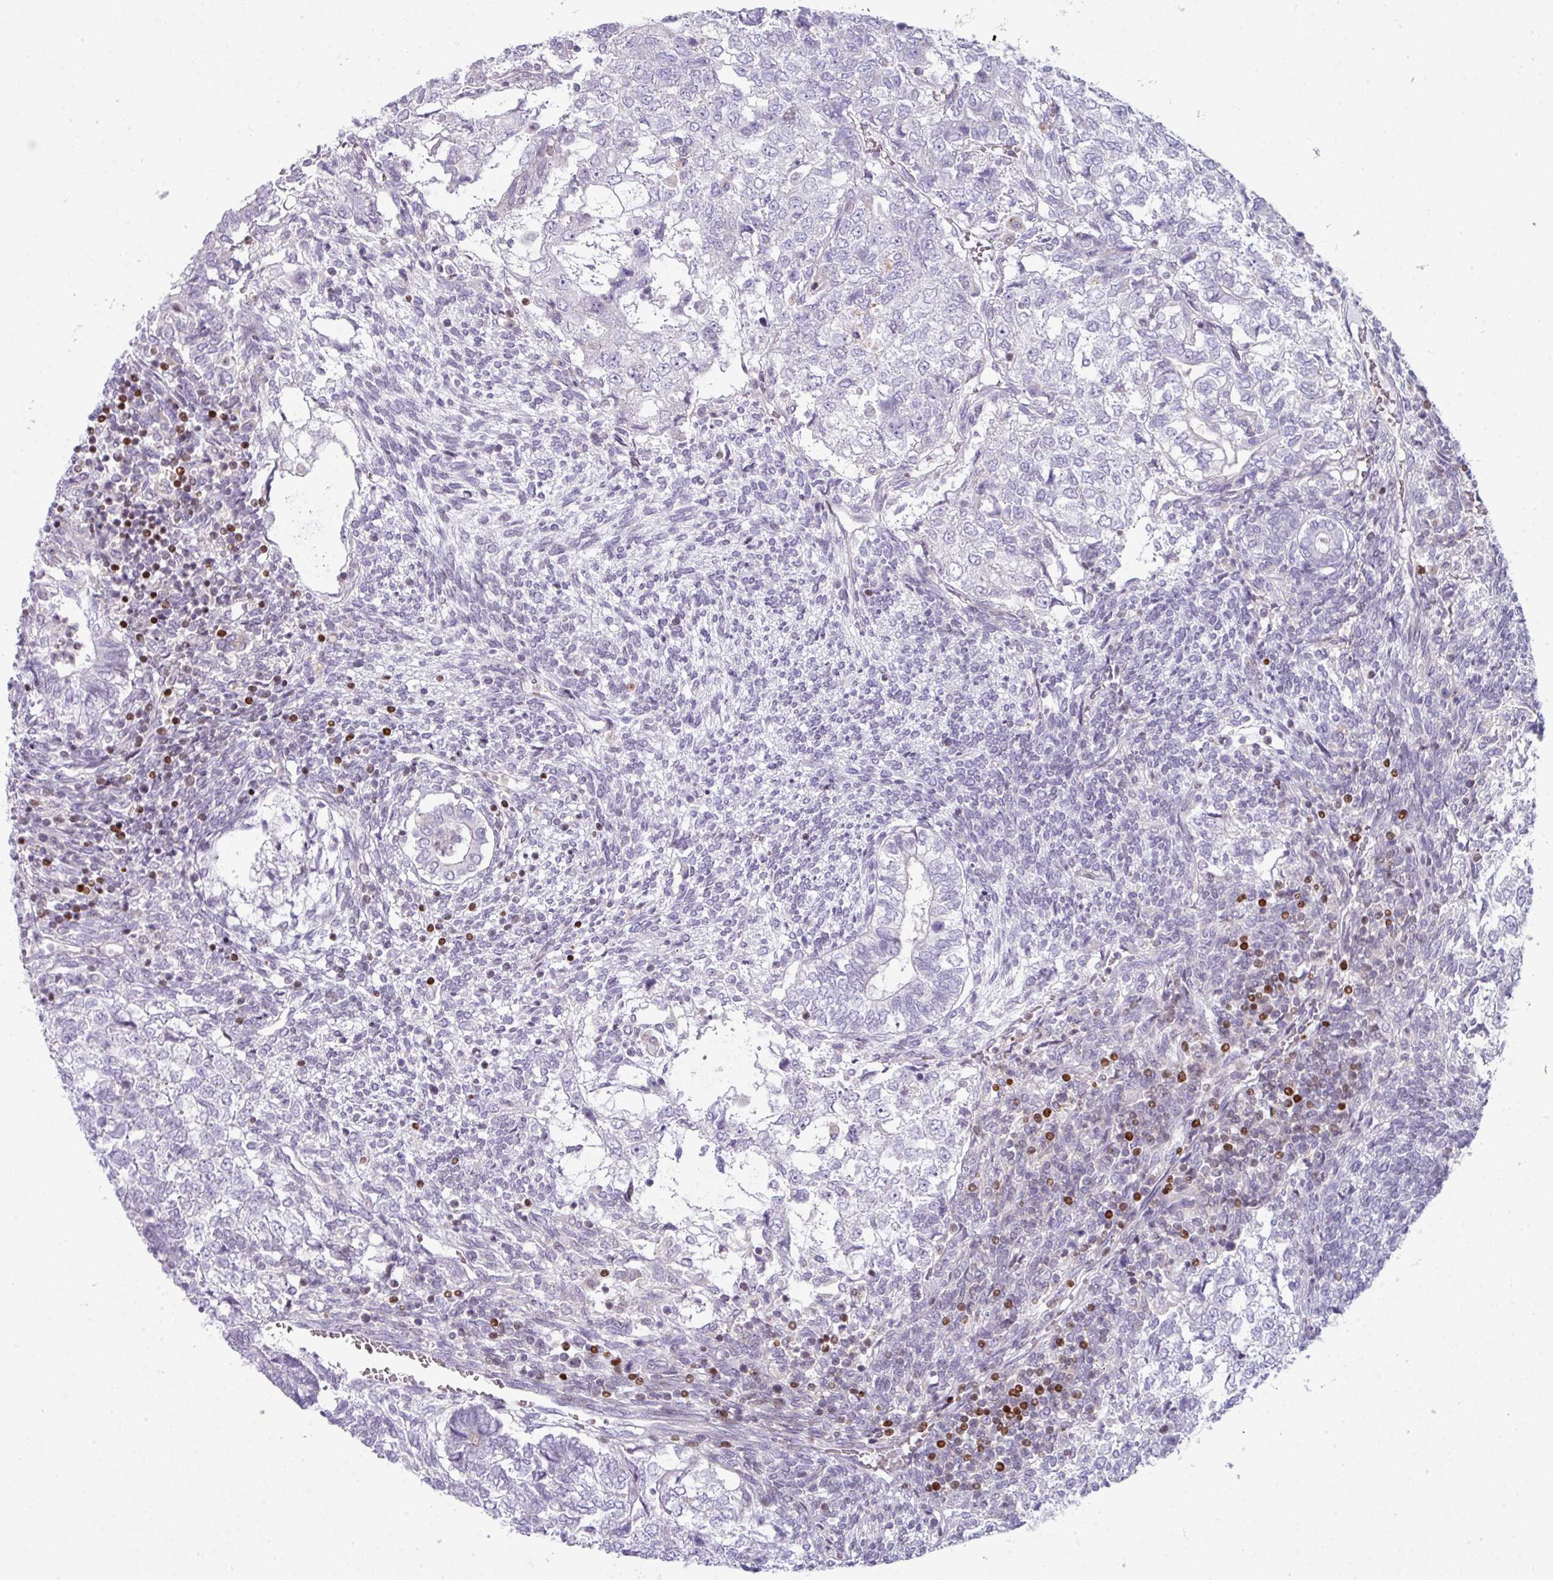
{"staining": {"intensity": "negative", "quantity": "none", "location": "none"}, "tissue": "testis cancer", "cell_type": "Tumor cells", "image_type": "cancer", "snomed": [{"axis": "morphology", "description": "Carcinoma, Embryonal, NOS"}, {"axis": "topography", "description": "Testis"}], "caption": "The immunohistochemistry image has no significant staining in tumor cells of testis embryonal carcinoma tissue.", "gene": "STAT5A", "patient": {"sex": "male", "age": 23}}